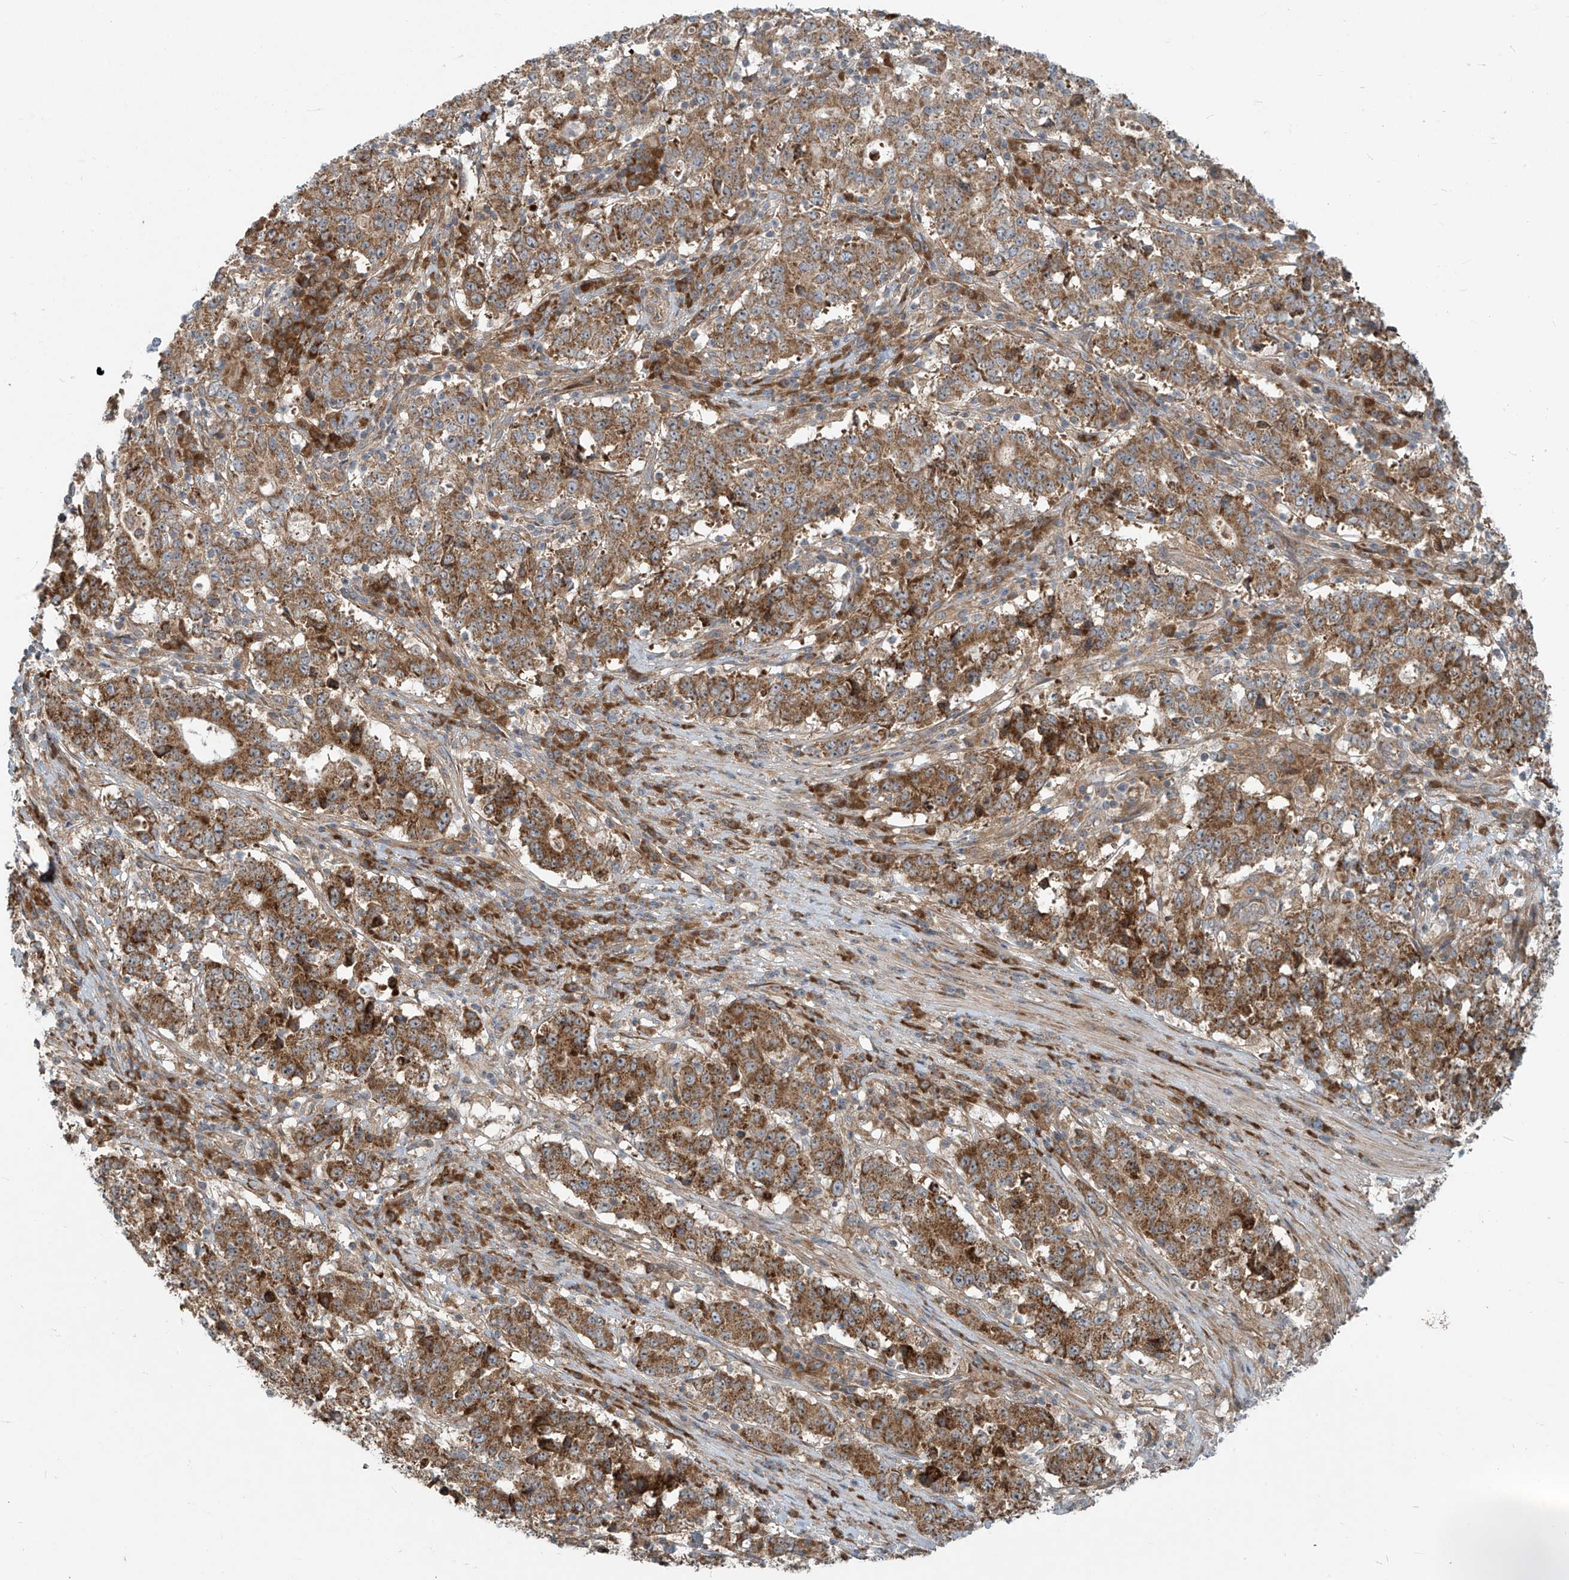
{"staining": {"intensity": "strong", "quantity": ">75%", "location": "cytoplasmic/membranous"}, "tissue": "stomach cancer", "cell_type": "Tumor cells", "image_type": "cancer", "snomed": [{"axis": "morphology", "description": "Adenocarcinoma, NOS"}, {"axis": "topography", "description": "Stomach"}], "caption": "There is high levels of strong cytoplasmic/membranous staining in tumor cells of adenocarcinoma (stomach), as demonstrated by immunohistochemical staining (brown color).", "gene": "KATNIP", "patient": {"sex": "male", "age": 59}}